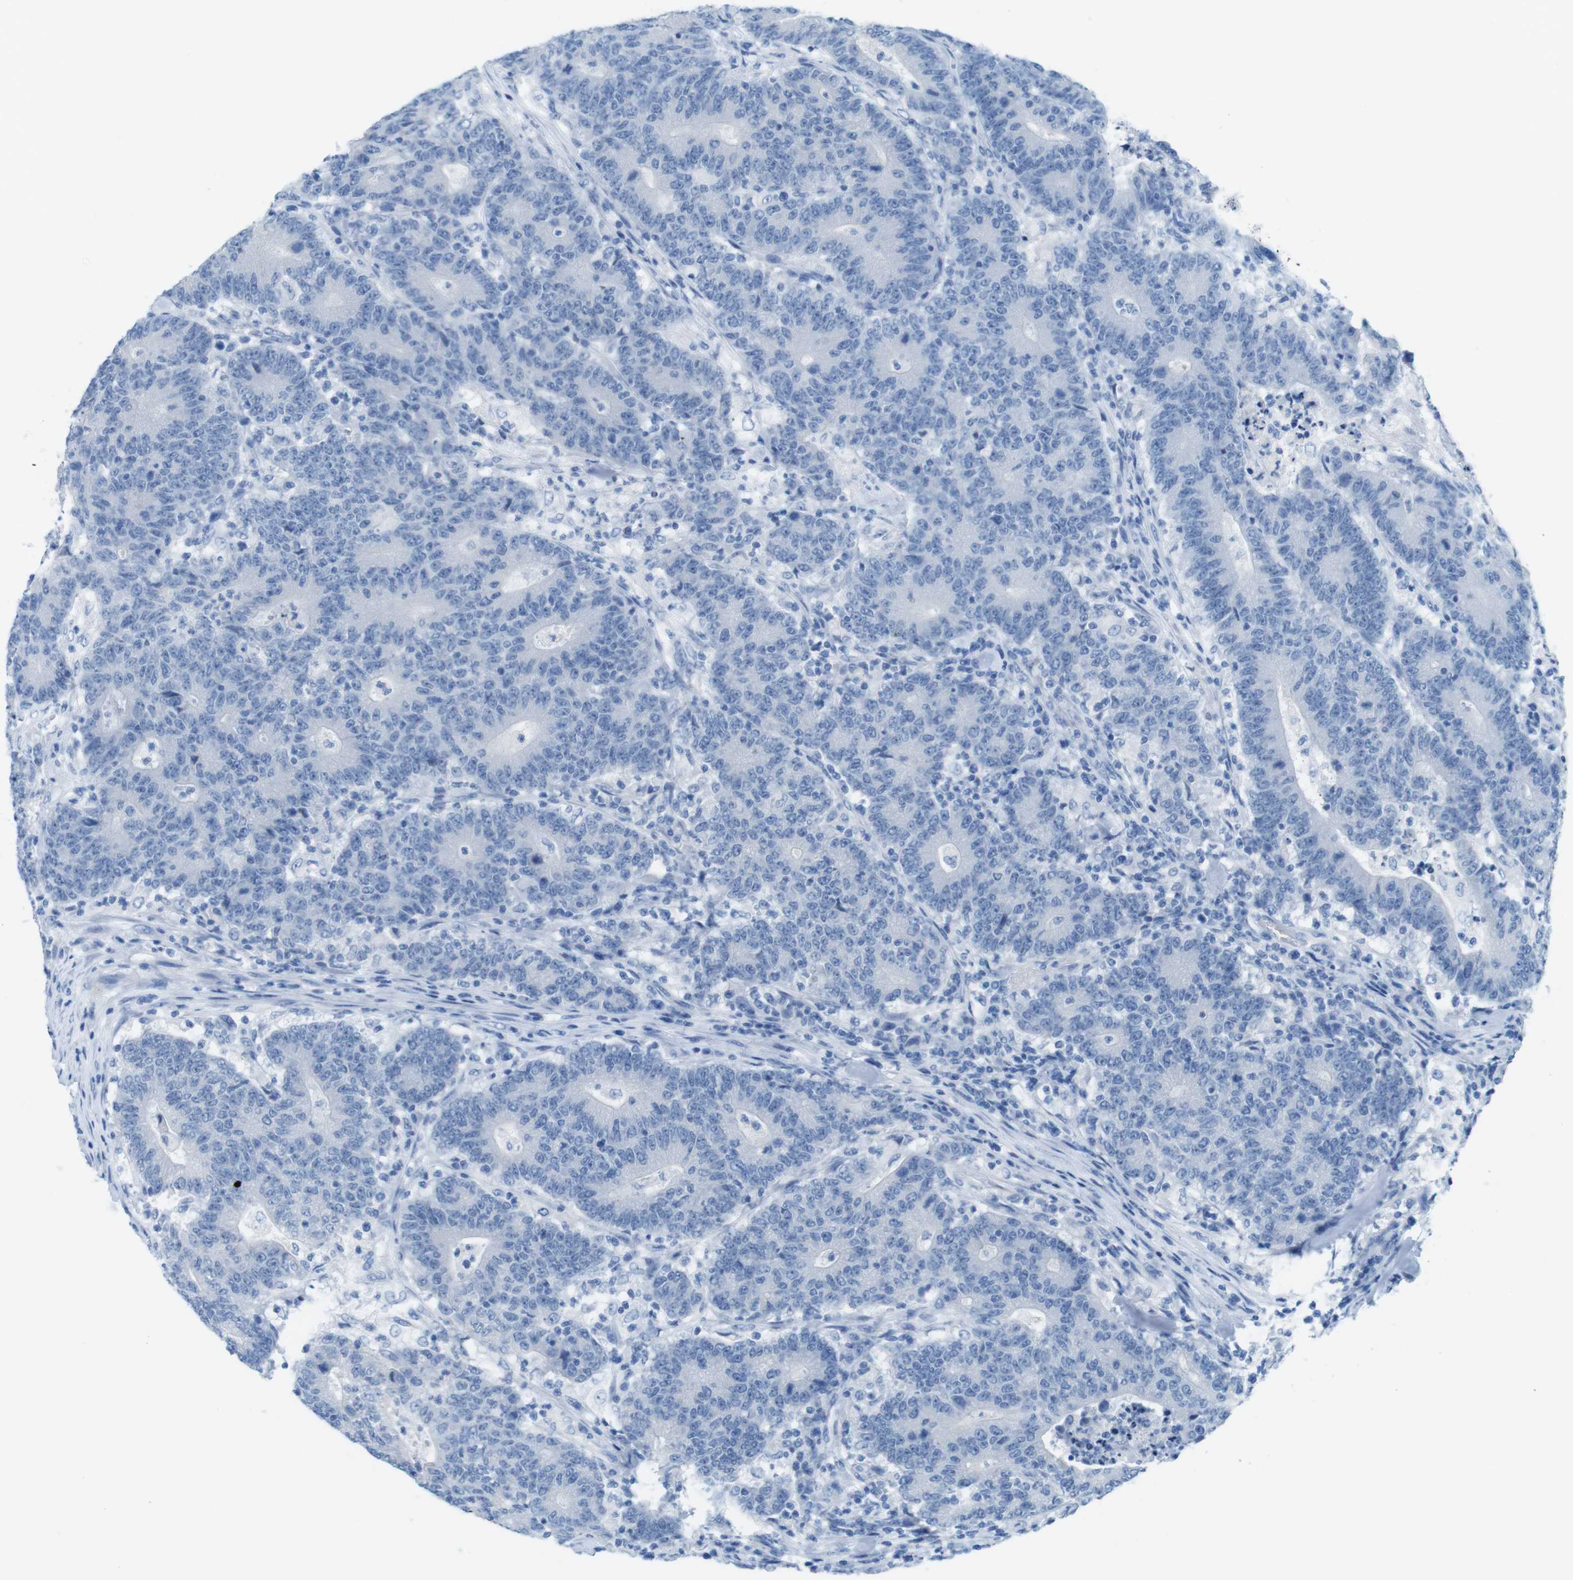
{"staining": {"intensity": "negative", "quantity": "none", "location": "none"}, "tissue": "colorectal cancer", "cell_type": "Tumor cells", "image_type": "cancer", "snomed": [{"axis": "morphology", "description": "Normal tissue, NOS"}, {"axis": "morphology", "description": "Adenocarcinoma, NOS"}, {"axis": "topography", "description": "Colon"}], "caption": "High power microscopy photomicrograph of an IHC micrograph of colorectal cancer (adenocarcinoma), revealing no significant staining in tumor cells.", "gene": "GAP43", "patient": {"sex": "female", "age": 75}}